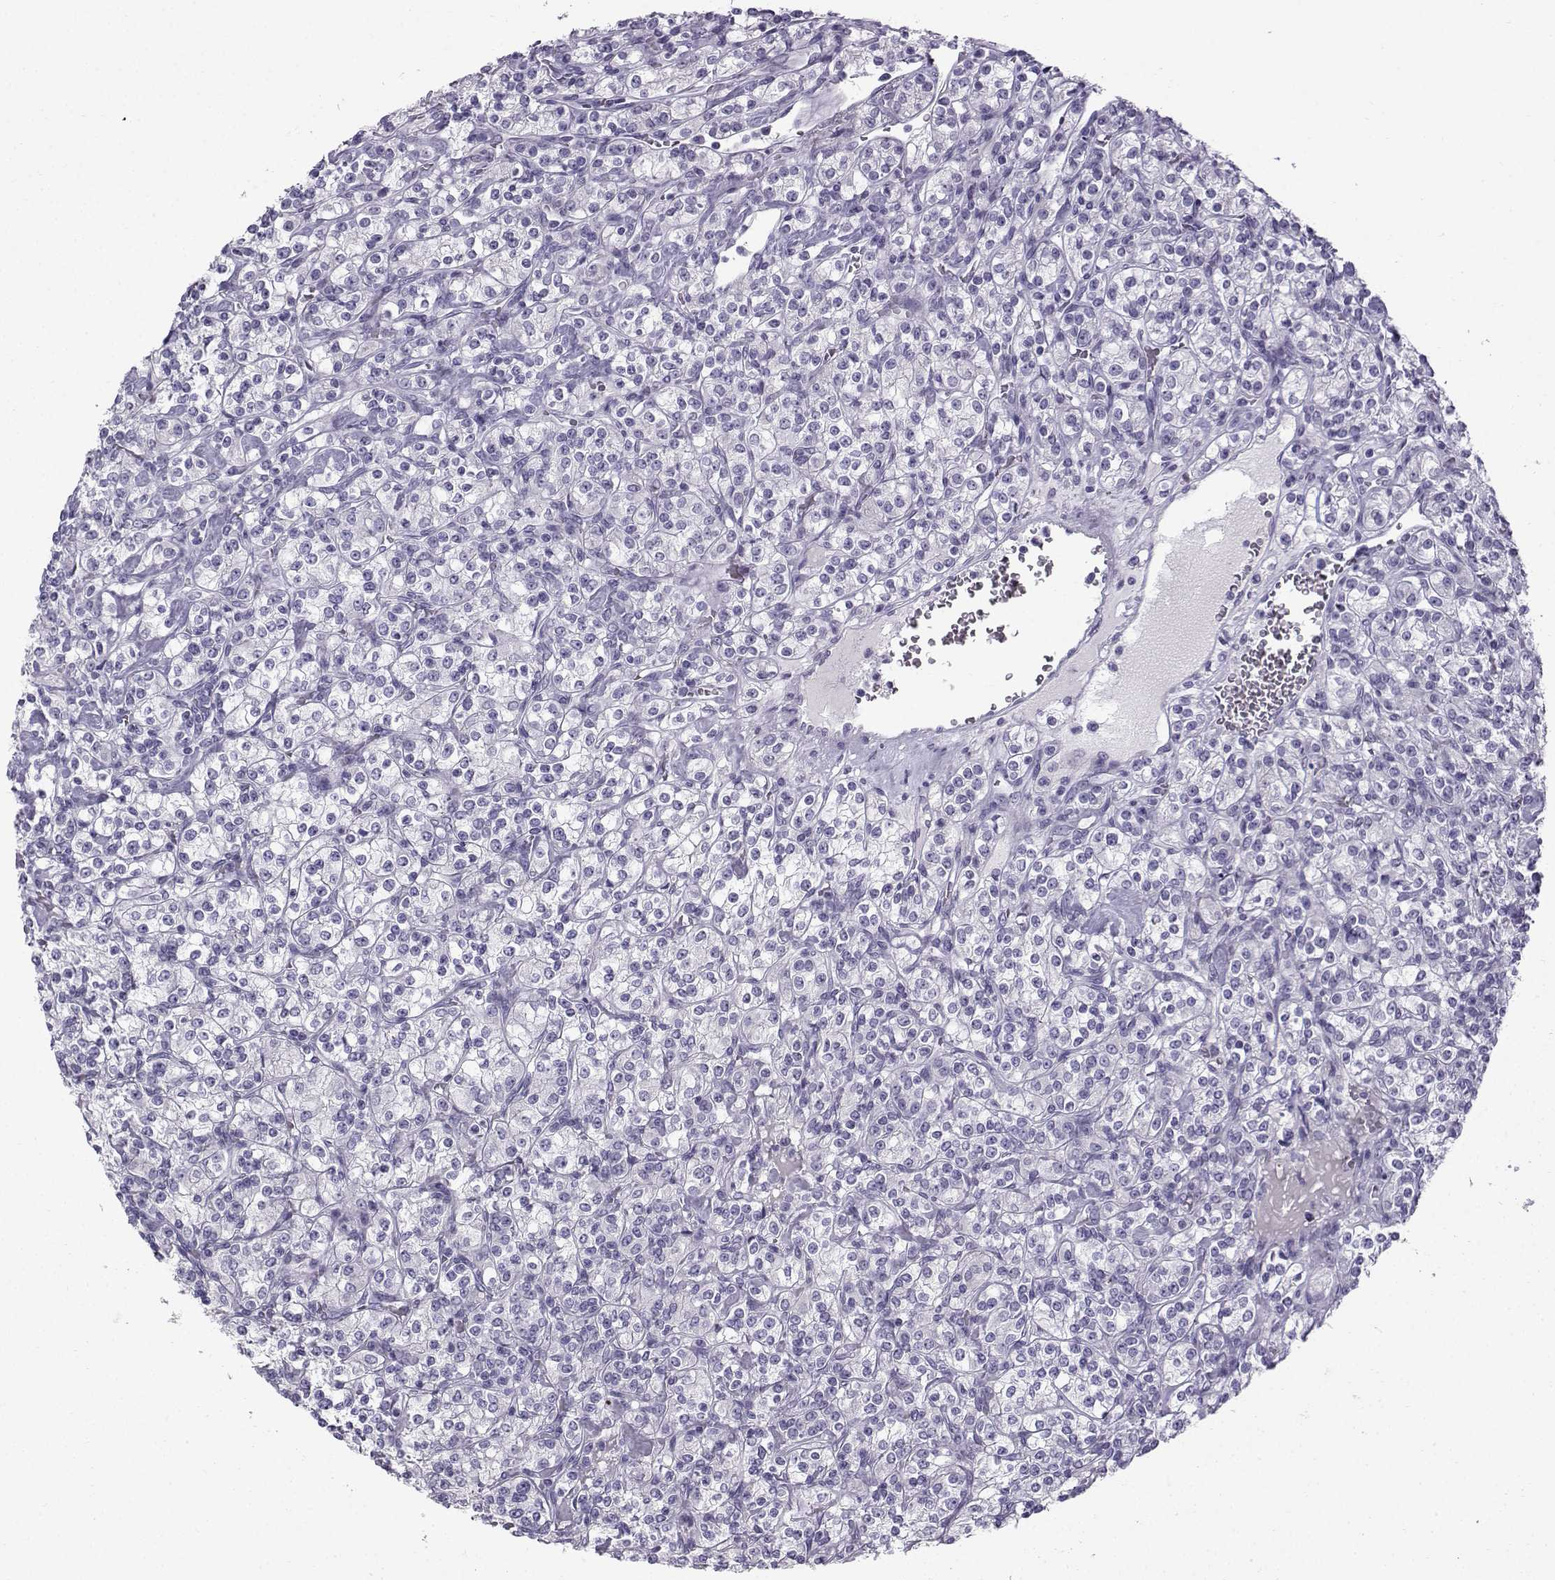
{"staining": {"intensity": "negative", "quantity": "none", "location": "none"}, "tissue": "renal cancer", "cell_type": "Tumor cells", "image_type": "cancer", "snomed": [{"axis": "morphology", "description": "Adenocarcinoma, NOS"}, {"axis": "topography", "description": "Kidney"}], "caption": "An immunohistochemistry histopathology image of renal cancer is shown. There is no staining in tumor cells of renal cancer. (DAB (3,3'-diaminobenzidine) immunohistochemistry with hematoxylin counter stain).", "gene": "ZBTB8B", "patient": {"sex": "male", "age": 77}}